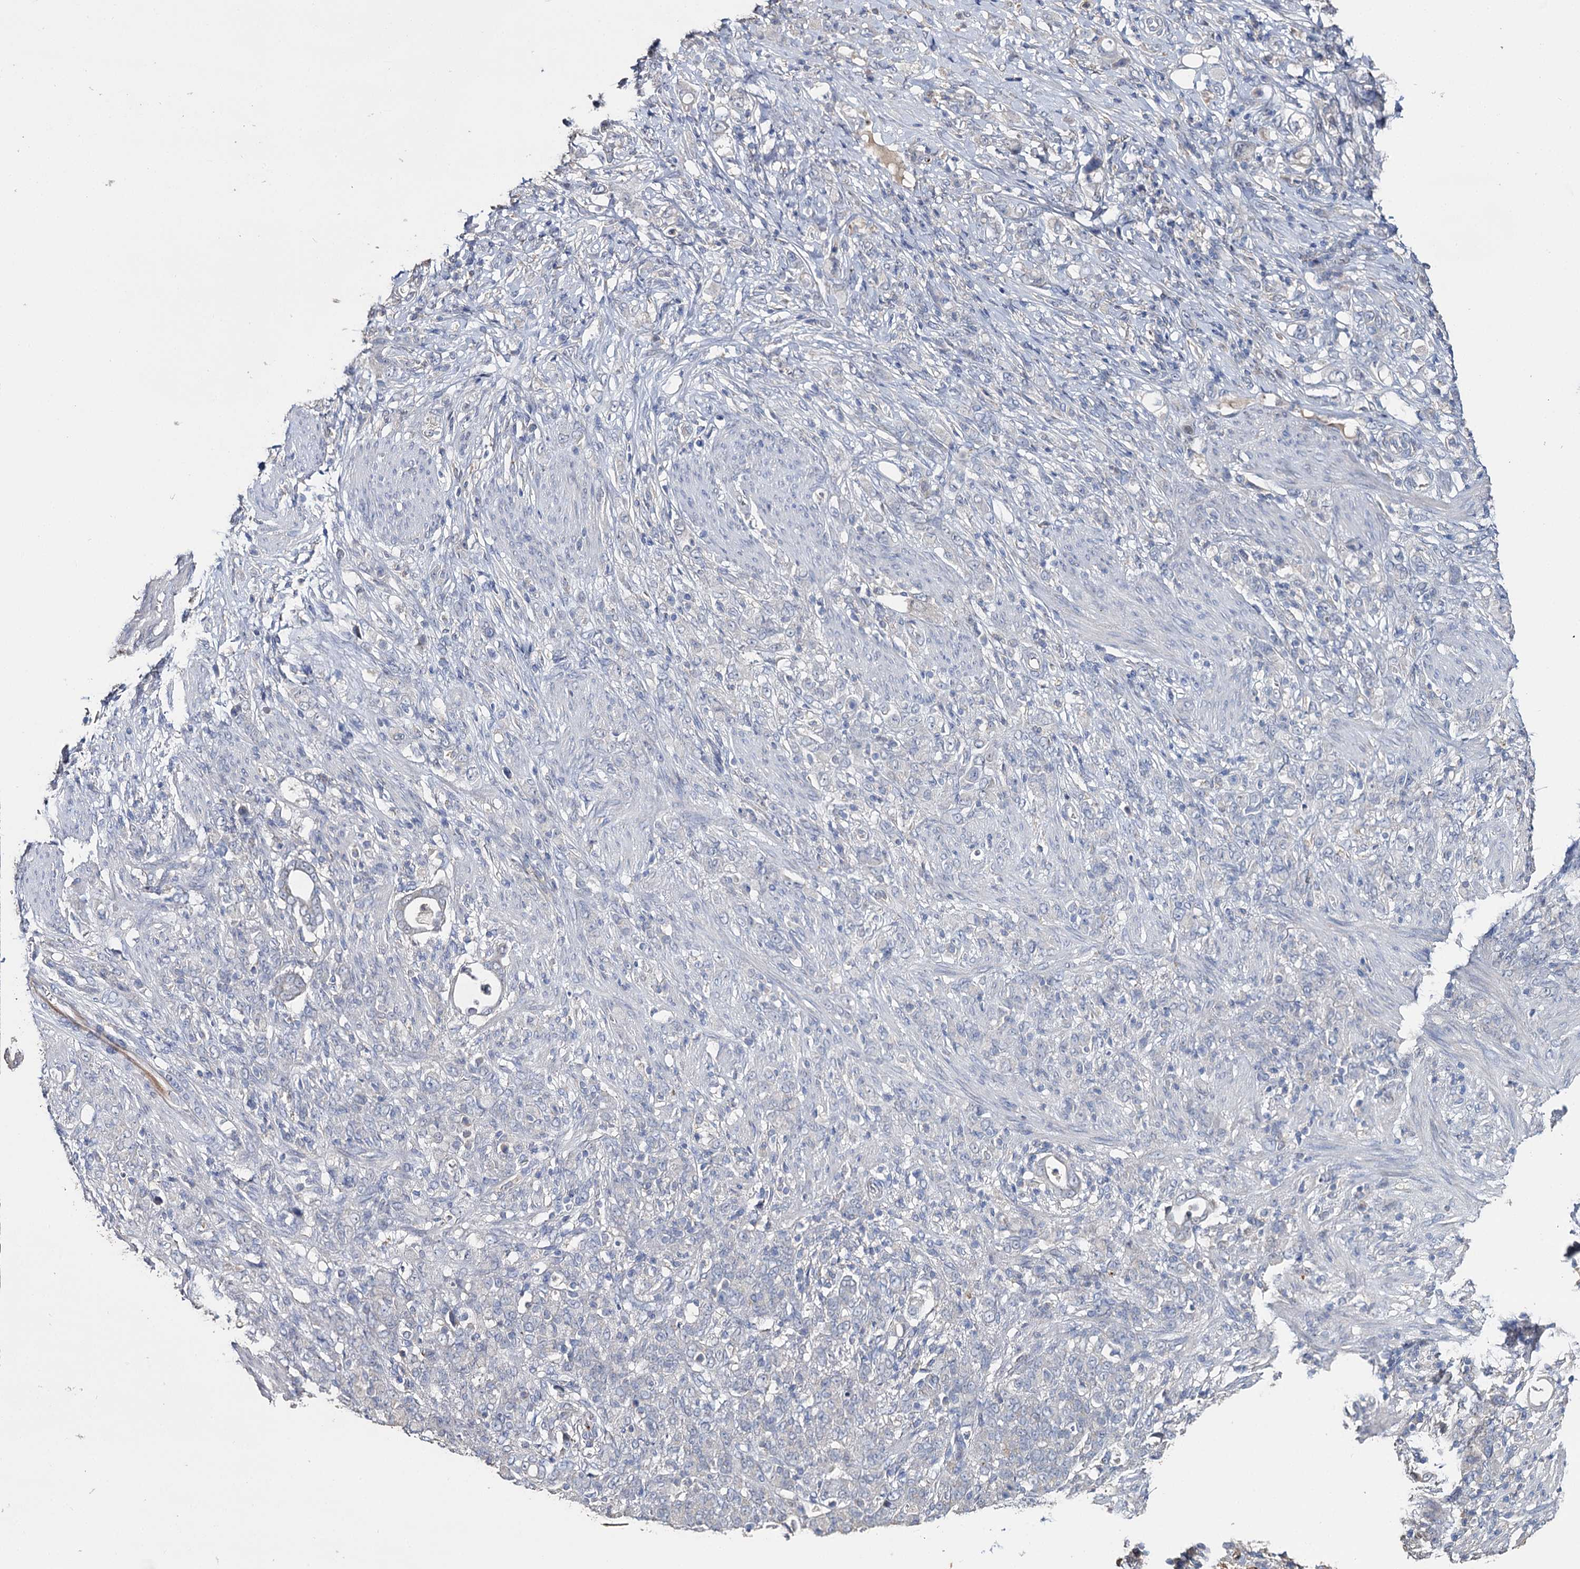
{"staining": {"intensity": "negative", "quantity": "none", "location": "none"}, "tissue": "stomach cancer", "cell_type": "Tumor cells", "image_type": "cancer", "snomed": [{"axis": "morphology", "description": "Adenocarcinoma, NOS"}, {"axis": "topography", "description": "Stomach"}], "caption": "Immunohistochemistry (IHC) of stomach adenocarcinoma demonstrates no expression in tumor cells.", "gene": "DNAH6", "patient": {"sex": "female", "age": 79}}